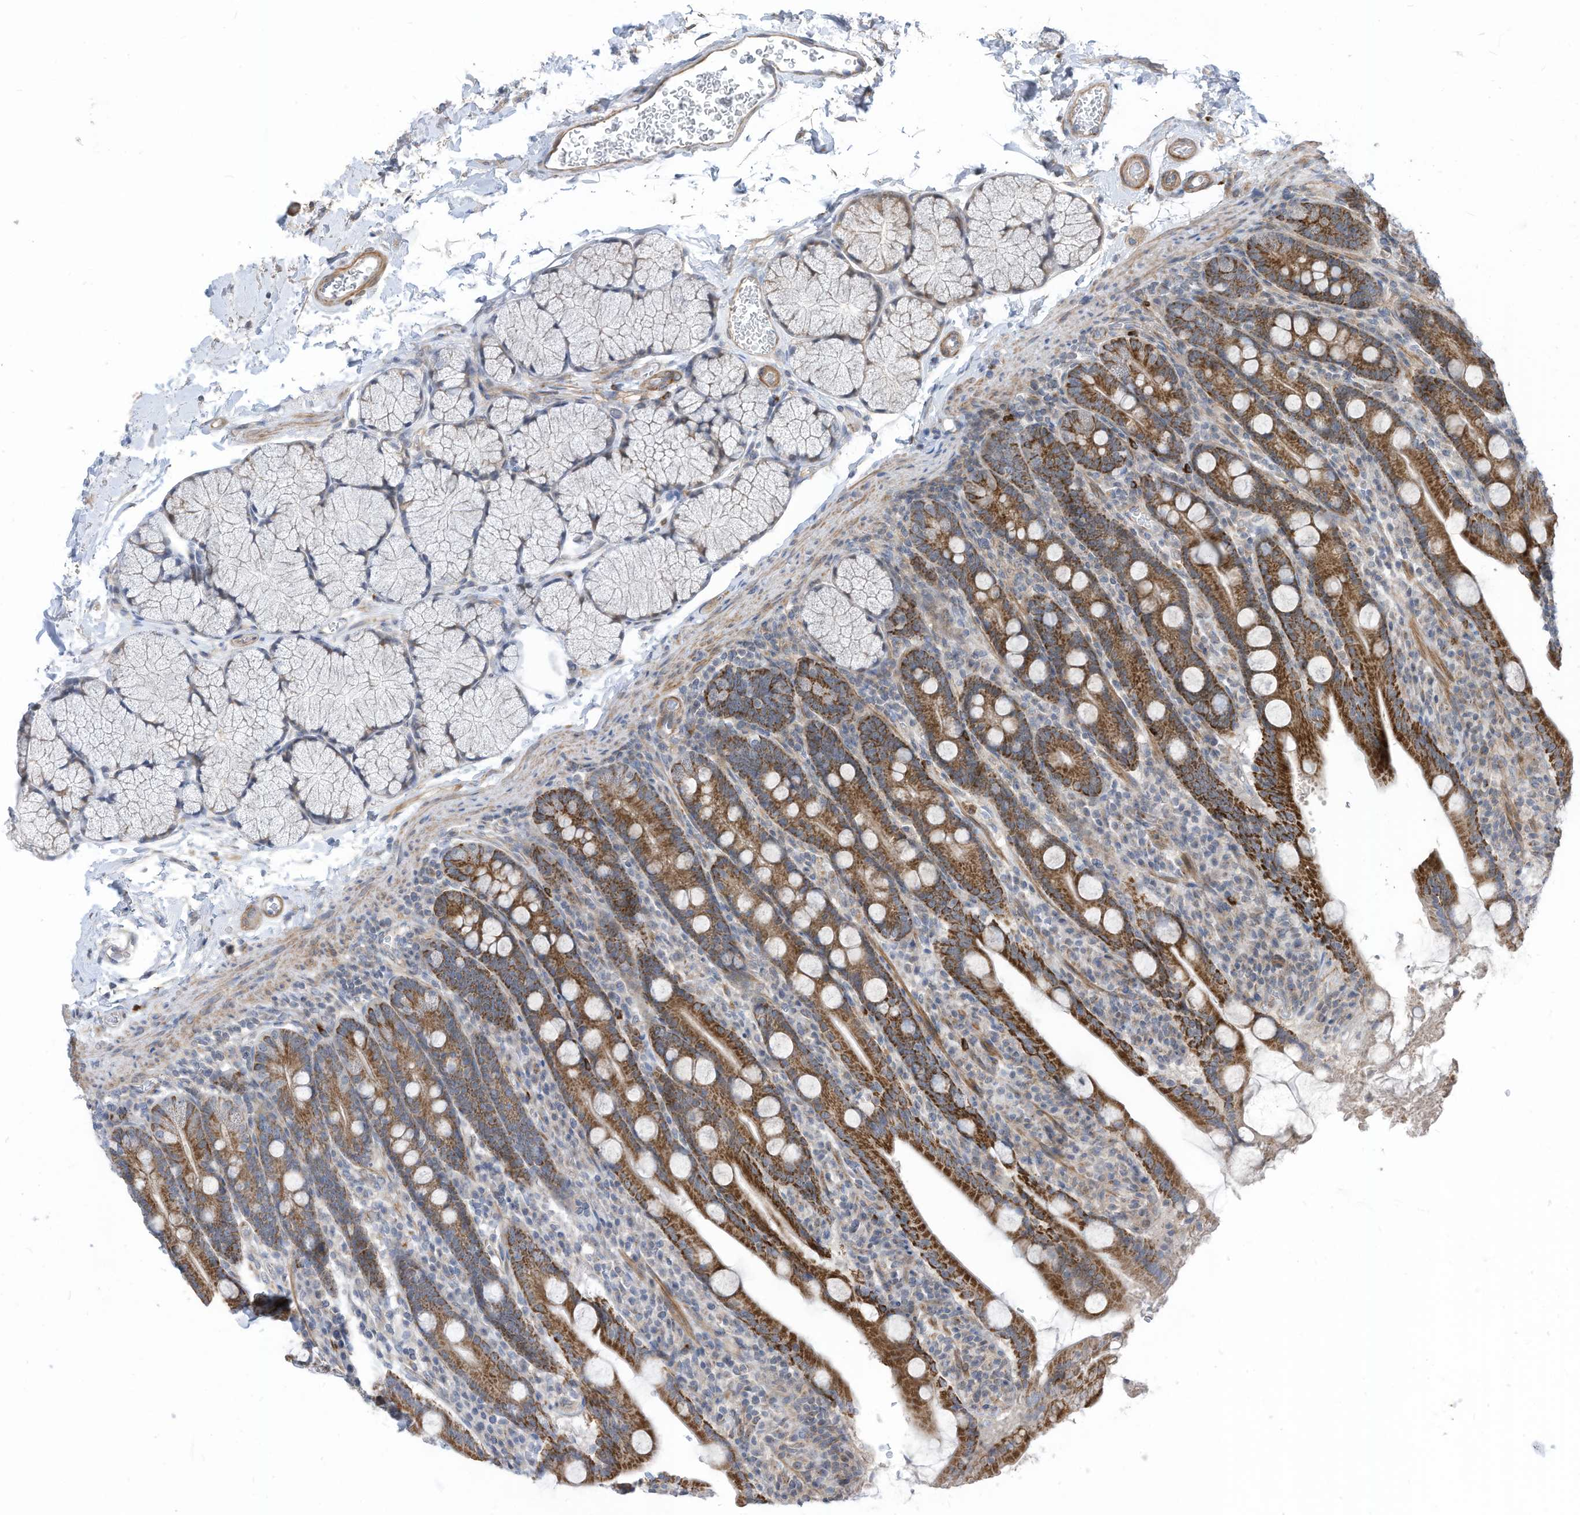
{"staining": {"intensity": "strong", "quantity": ">75%", "location": "cytoplasmic/membranous"}, "tissue": "duodenum", "cell_type": "Glandular cells", "image_type": "normal", "snomed": [{"axis": "morphology", "description": "Normal tissue, NOS"}, {"axis": "topography", "description": "Duodenum"}], "caption": "About >75% of glandular cells in normal human duodenum show strong cytoplasmic/membranous protein staining as visualized by brown immunohistochemical staining.", "gene": "GPATCH3", "patient": {"sex": "male", "age": 35}}